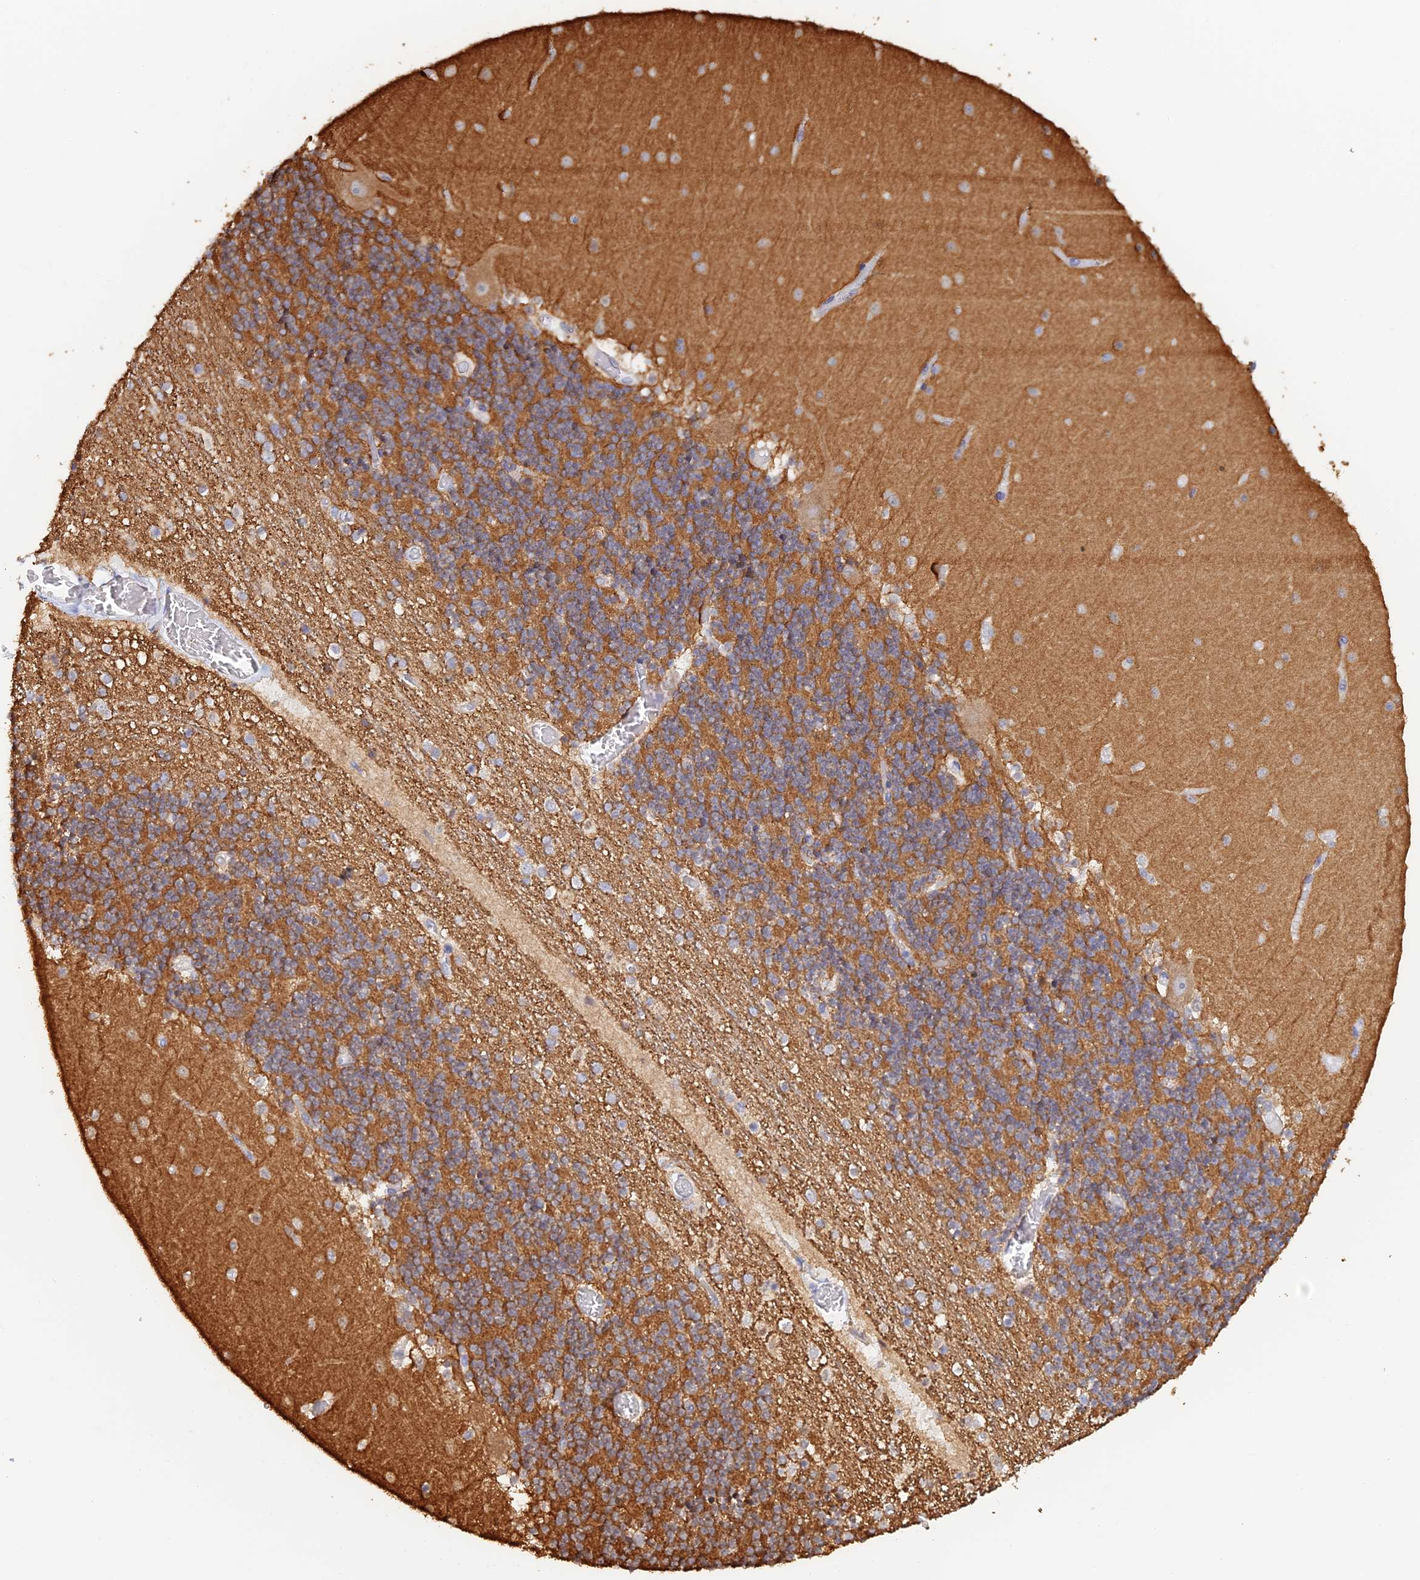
{"staining": {"intensity": "moderate", "quantity": ">75%", "location": "cytoplasmic/membranous"}, "tissue": "cerebellum", "cell_type": "Cells in granular layer", "image_type": "normal", "snomed": [{"axis": "morphology", "description": "Normal tissue, NOS"}, {"axis": "topography", "description": "Cerebellum"}], "caption": "The immunohistochemical stain shows moderate cytoplasmic/membranous staining in cells in granular layer of unremarkable cerebellum.", "gene": "WBP11", "patient": {"sex": "female", "age": 28}}